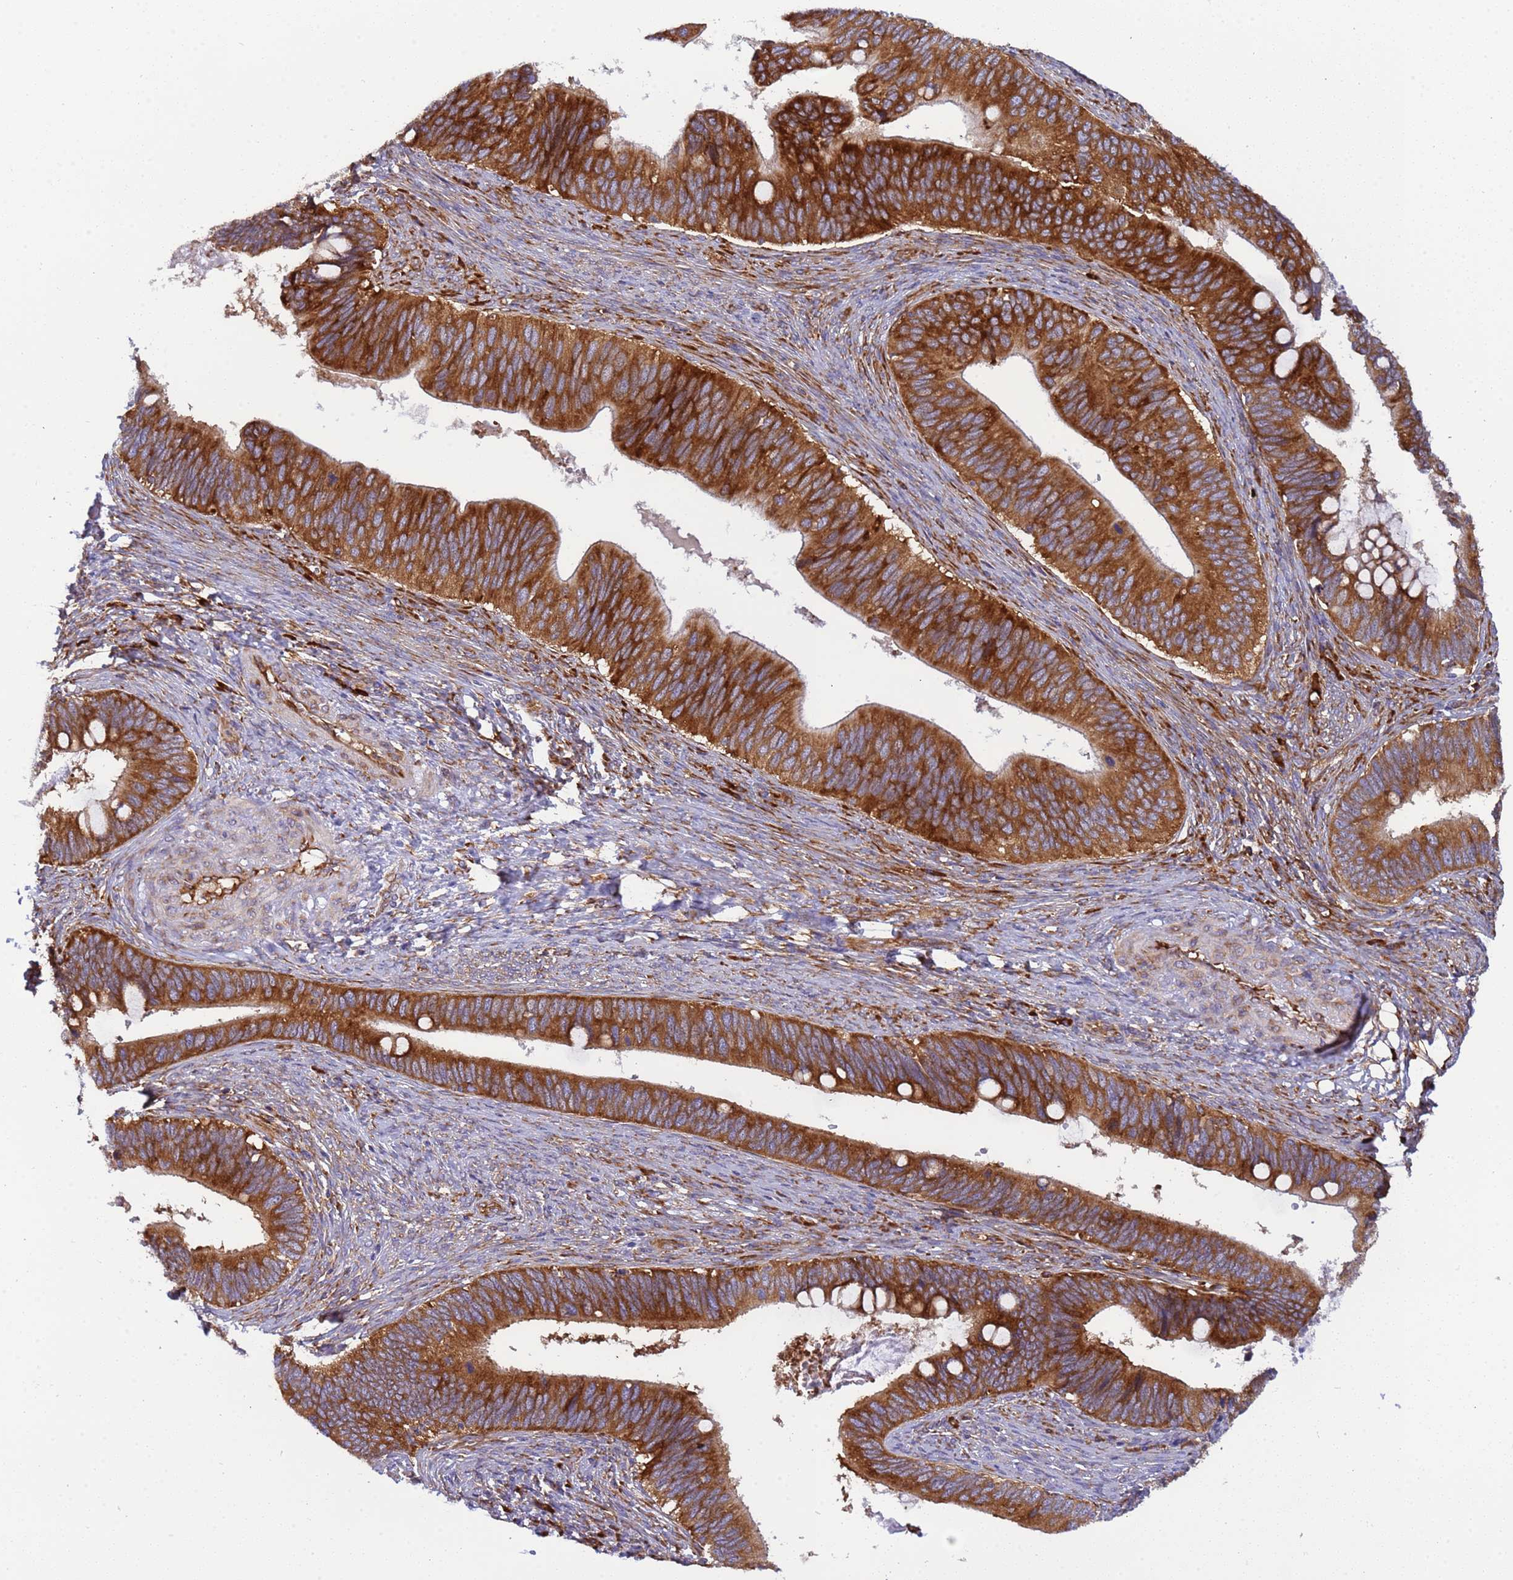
{"staining": {"intensity": "strong", "quantity": ">75%", "location": "cytoplasmic/membranous"}, "tissue": "cervical cancer", "cell_type": "Tumor cells", "image_type": "cancer", "snomed": [{"axis": "morphology", "description": "Adenocarcinoma, NOS"}, {"axis": "topography", "description": "Cervix"}], "caption": "Cervical adenocarcinoma stained with a protein marker exhibits strong staining in tumor cells.", "gene": "RPL36", "patient": {"sex": "female", "age": 42}}